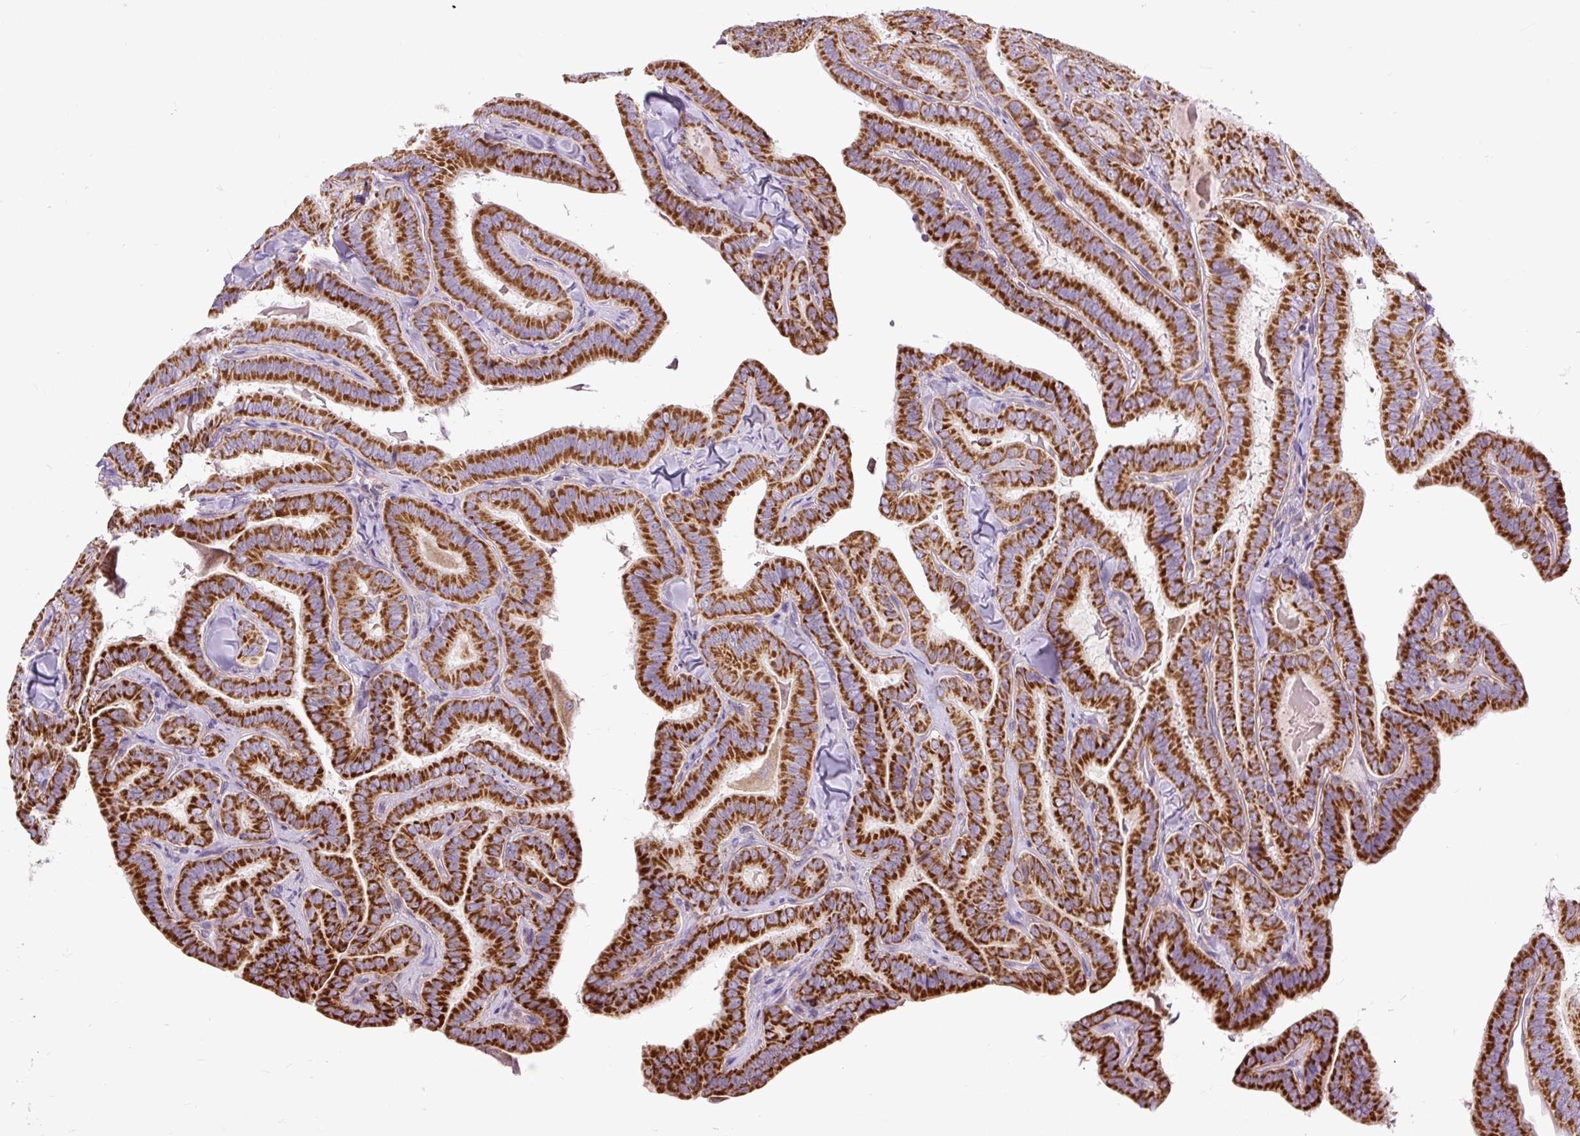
{"staining": {"intensity": "strong", "quantity": ">75%", "location": "cytoplasmic/membranous"}, "tissue": "thyroid cancer", "cell_type": "Tumor cells", "image_type": "cancer", "snomed": [{"axis": "morphology", "description": "Papillary adenocarcinoma, NOS"}, {"axis": "topography", "description": "Thyroid gland"}], "caption": "This image shows immunohistochemistry staining of human thyroid cancer, with high strong cytoplasmic/membranous staining in about >75% of tumor cells.", "gene": "TM2D3", "patient": {"sex": "male", "age": 61}}